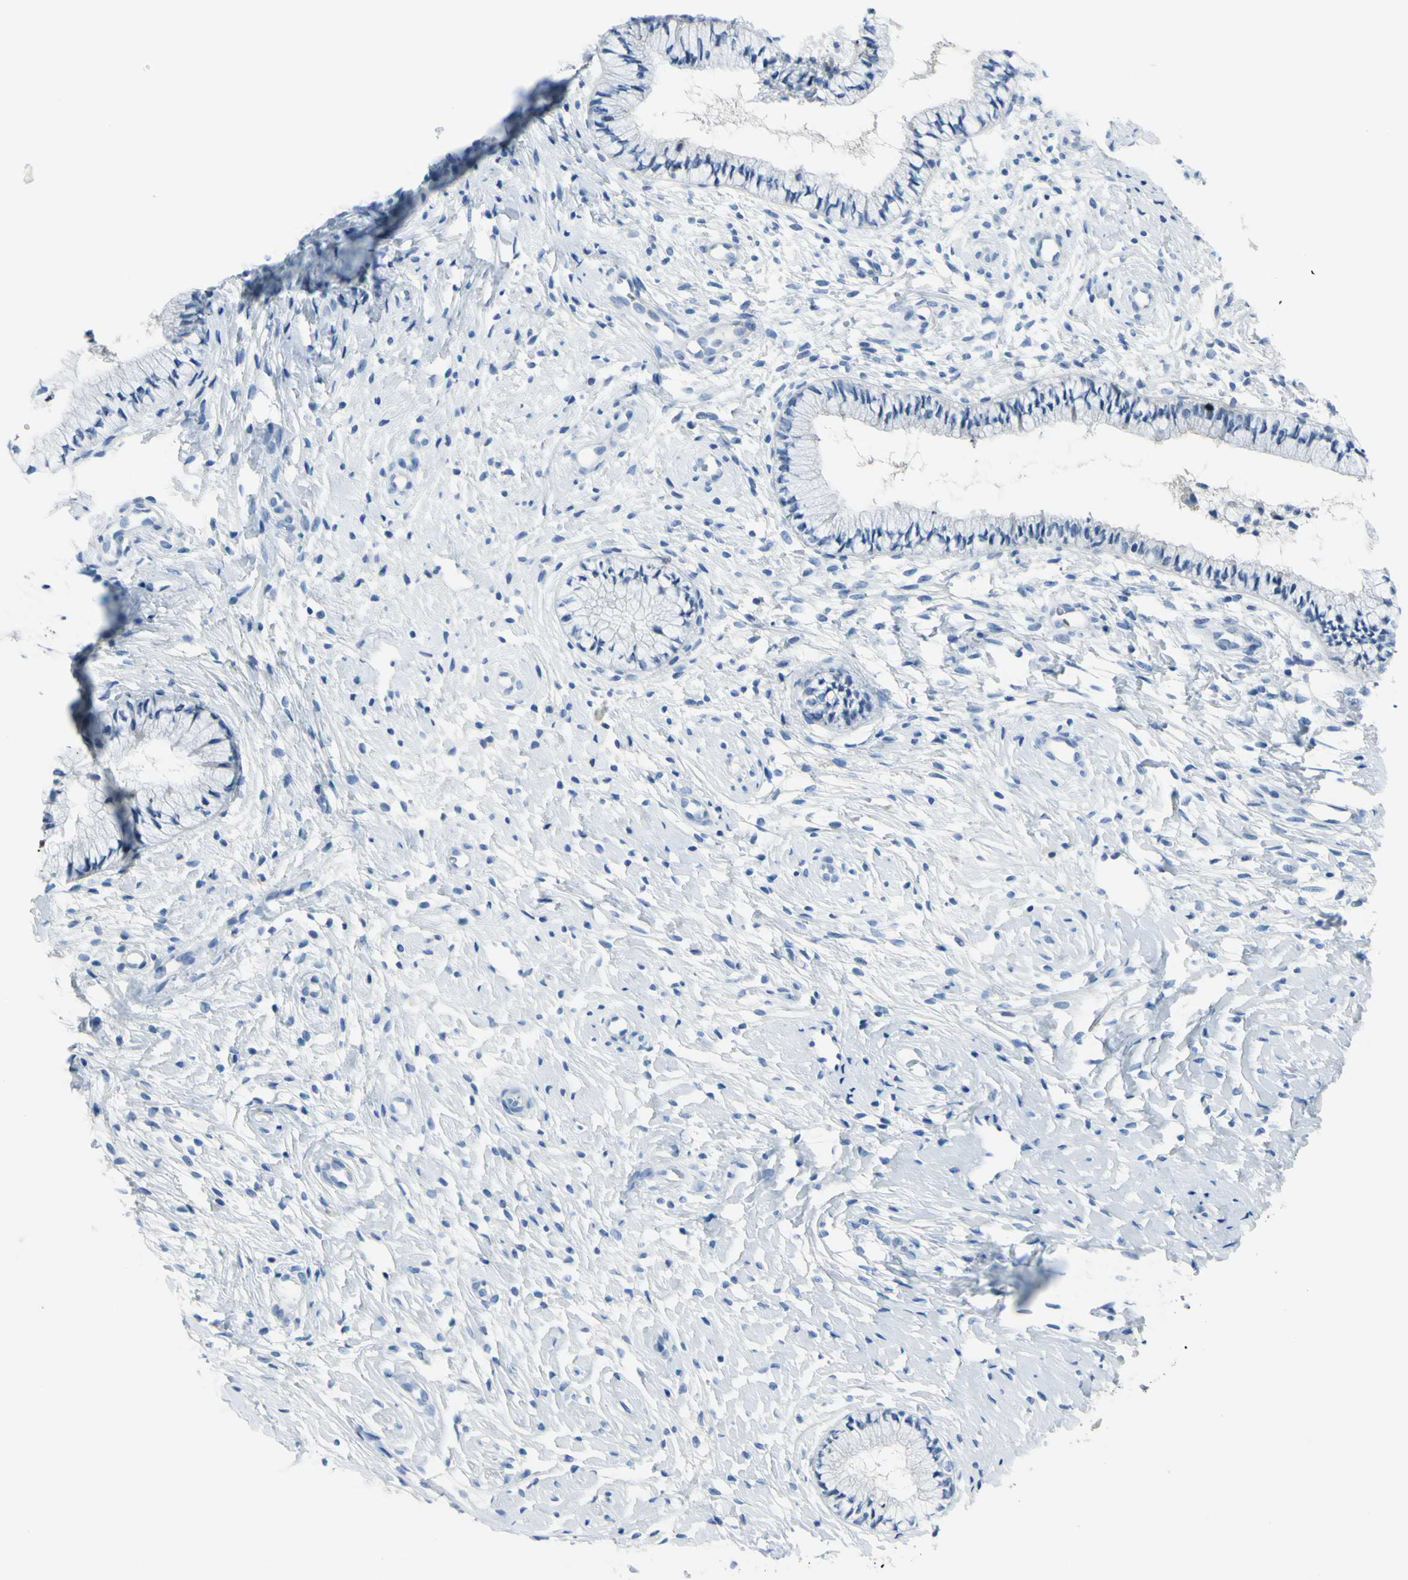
{"staining": {"intensity": "moderate", "quantity": "25%-75%", "location": "cytoplasmic/membranous"}, "tissue": "cervix", "cell_type": "Glandular cells", "image_type": "normal", "snomed": [{"axis": "morphology", "description": "Normal tissue, NOS"}, {"axis": "topography", "description": "Cervix"}], "caption": "Protein staining of unremarkable cervix shows moderate cytoplasmic/membranous expression in about 25%-75% of glandular cells.", "gene": "ZNF557", "patient": {"sex": "female", "age": 46}}